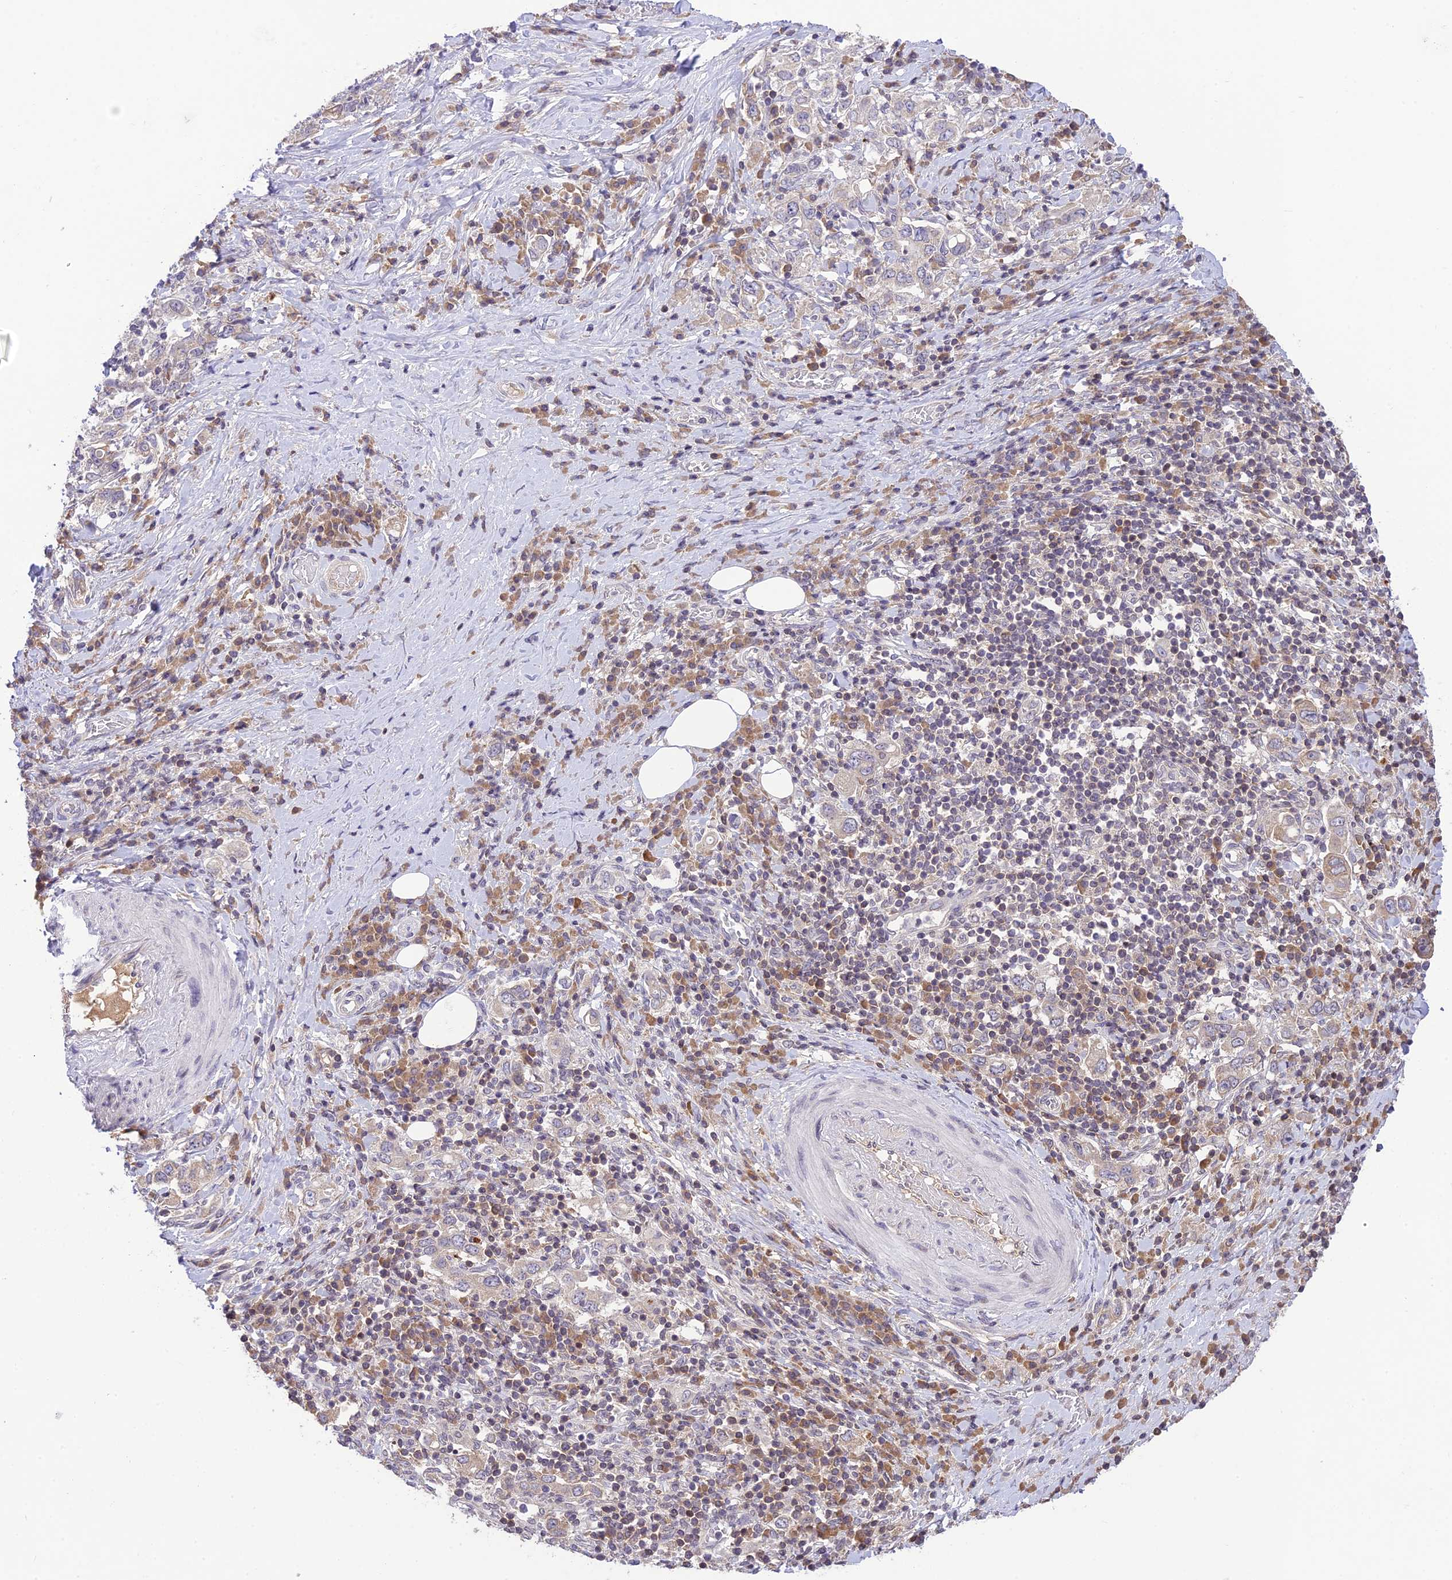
{"staining": {"intensity": "weak", "quantity": "25%-75%", "location": "cytoplasmic/membranous"}, "tissue": "stomach cancer", "cell_type": "Tumor cells", "image_type": "cancer", "snomed": [{"axis": "morphology", "description": "Adenocarcinoma, NOS"}, {"axis": "topography", "description": "Stomach, upper"}, {"axis": "topography", "description": "Stomach"}], "caption": "Immunohistochemistry staining of stomach adenocarcinoma, which shows low levels of weak cytoplasmic/membranous staining in approximately 25%-75% of tumor cells indicating weak cytoplasmic/membranous protein staining. The staining was performed using DAB (3,3'-diaminobenzidine) (brown) for protein detection and nuclei were counterstained in hematoxylin (blue).", "gene": "TEKT1", "patient": {"sex": "male", "age": 62}}